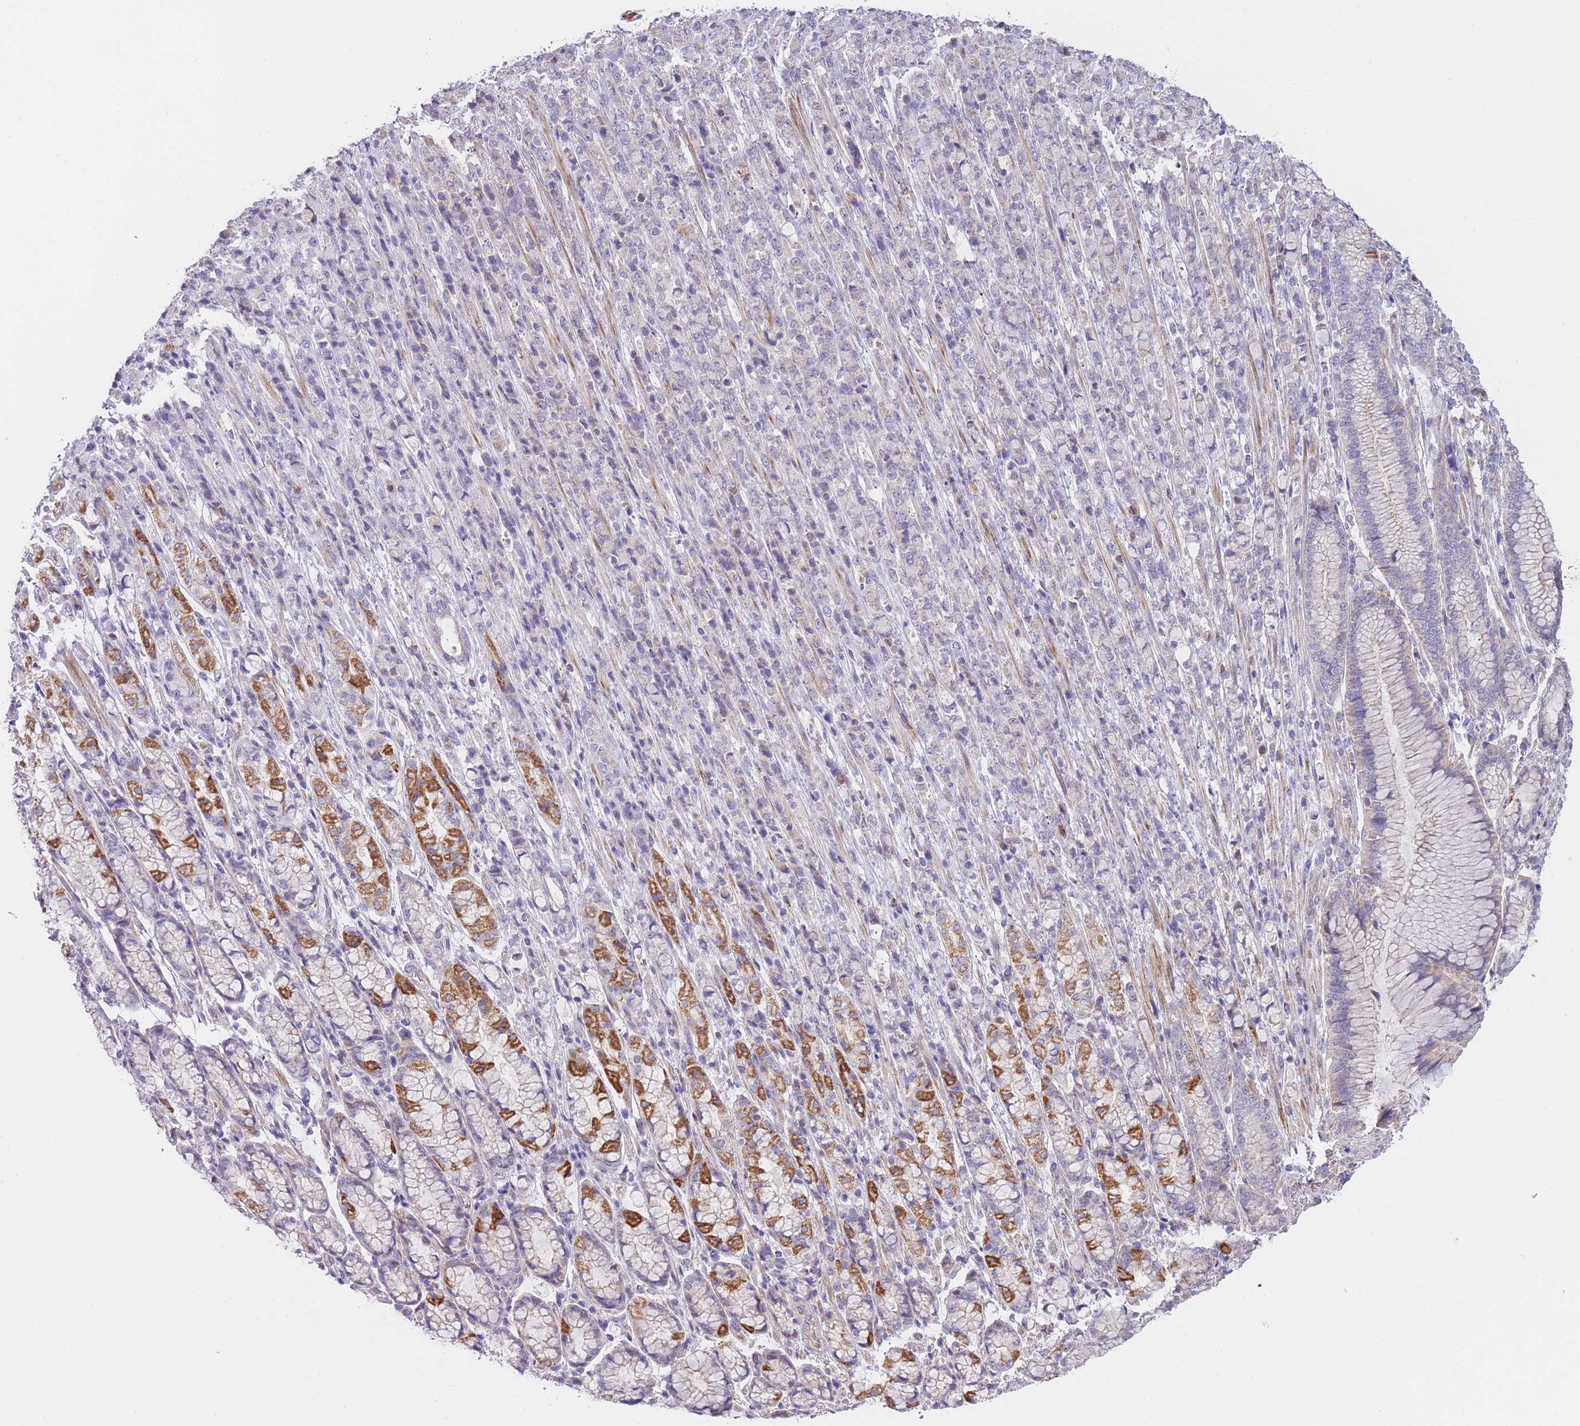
{"staining": {"intensity": "negative", "quantity": "none", "location": "none"}, "tissue": "stomach cancer", "cell_type": "Tumor cells", "image_type": "cancer", "snomed": [{"axis": "morphology", "description": "Adenocarcinoma, NOS"}, {"axis": "topography", "description": "Stomach"}], "caption": "Immunohistochemistry micrograph of human adenocarcinoma (stomach) stained for a protein (brown), which displays no staining in tumor cells.", "gene": "CTBP1", "patient": {"sex": "female", "age": 79}}